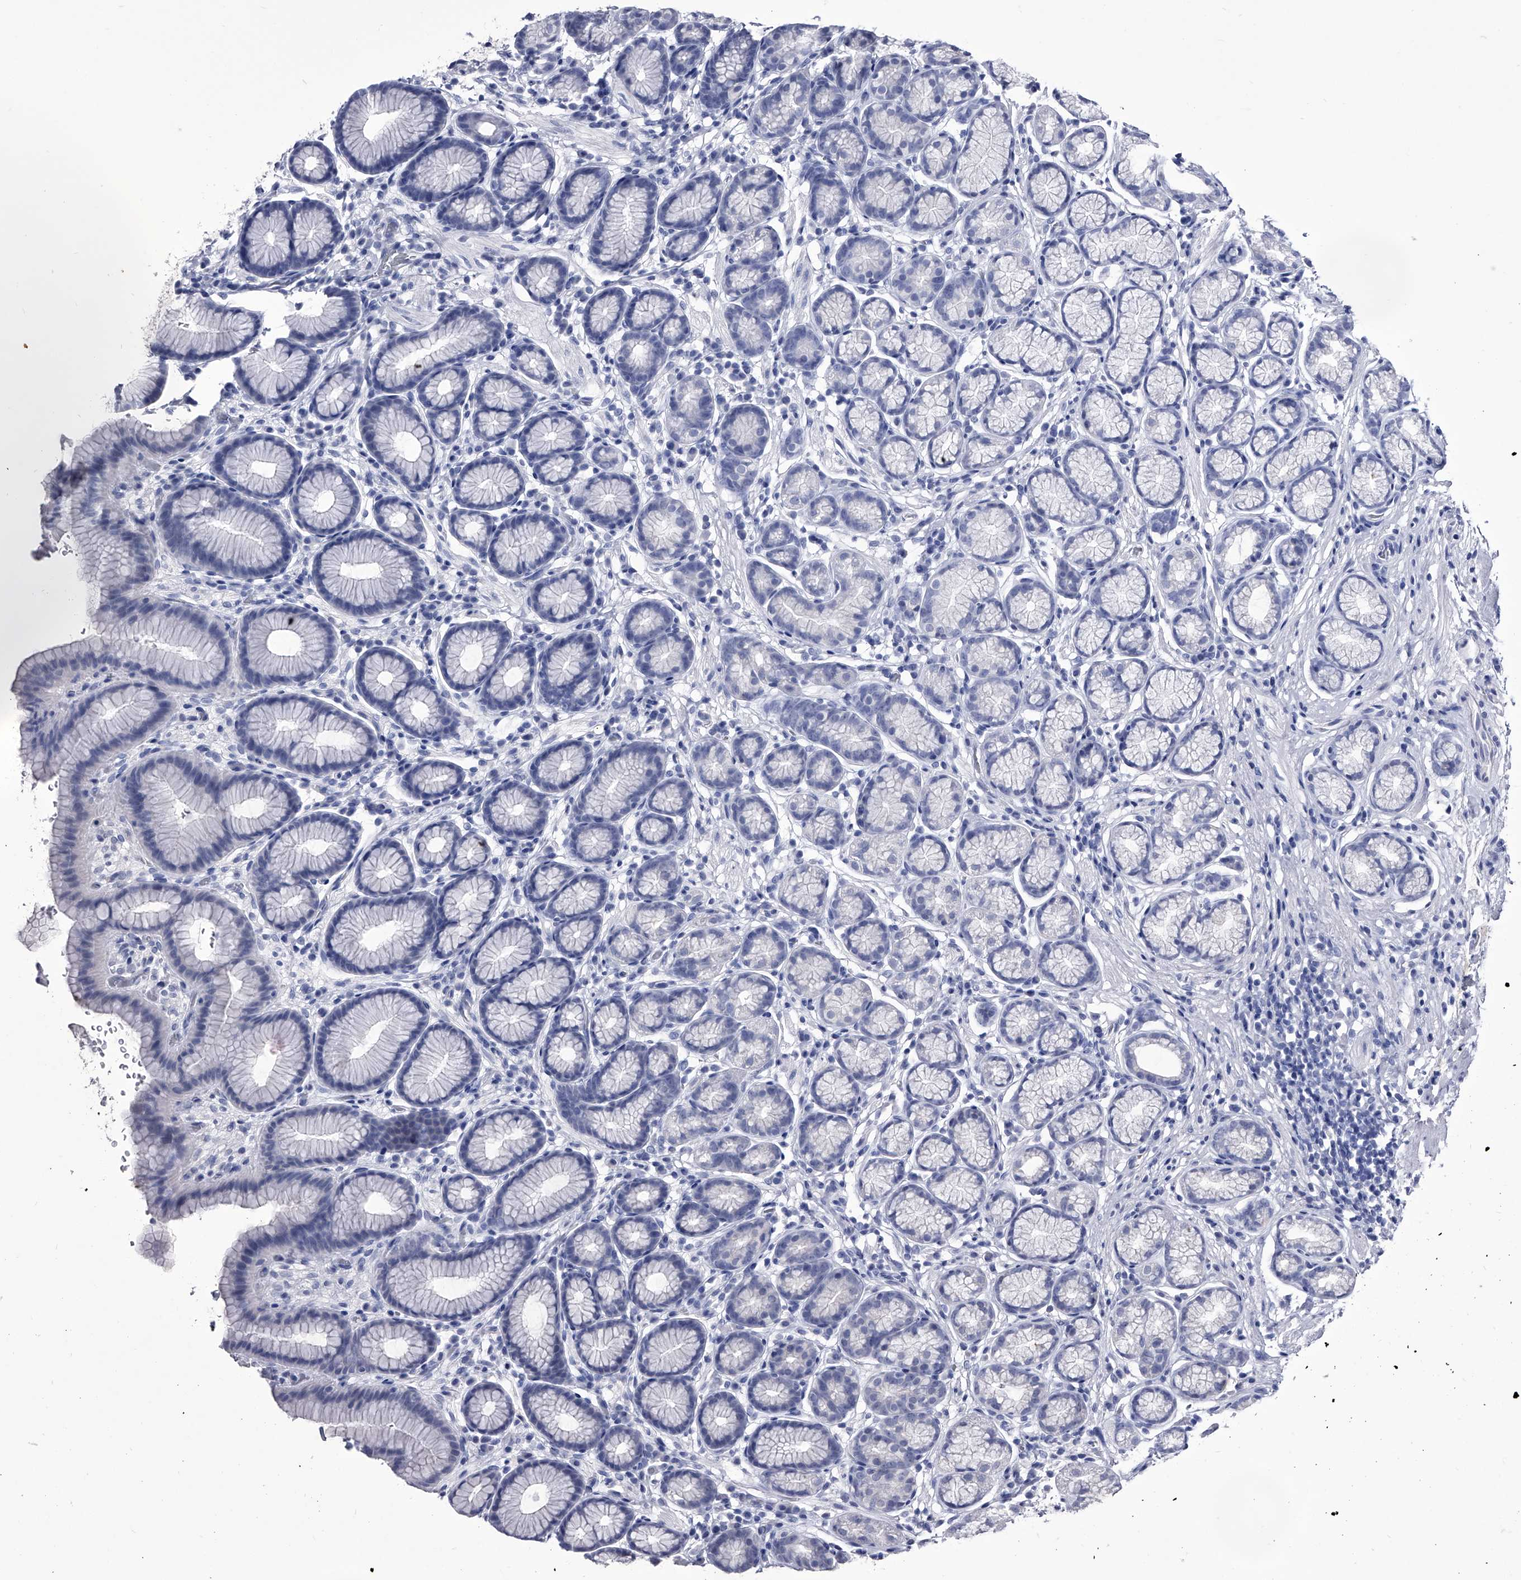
{"staining": {"intensity": "negative", "quantity": "none", "location": "none"}, "tissue": "stomach", "cell_type": "Glandular cells", "image_type": "normal", "snomed": [{"axis": "morphology", "description": "Normal tissue, NOS"}, {"axis": "topography", "description": "Stomach"}], "caption": "This histopathology image is of normal stomach stained with IHC to label a protein in brown with the nuclei are counter-stained blue. There is no staining in glandular cells. (Brightfield microscopy of DAB (3,3'-diaminobenzidine) IHC at high magnification).", "gene": "CRISP2", "patient": {"sex": "male", "age": 42}}